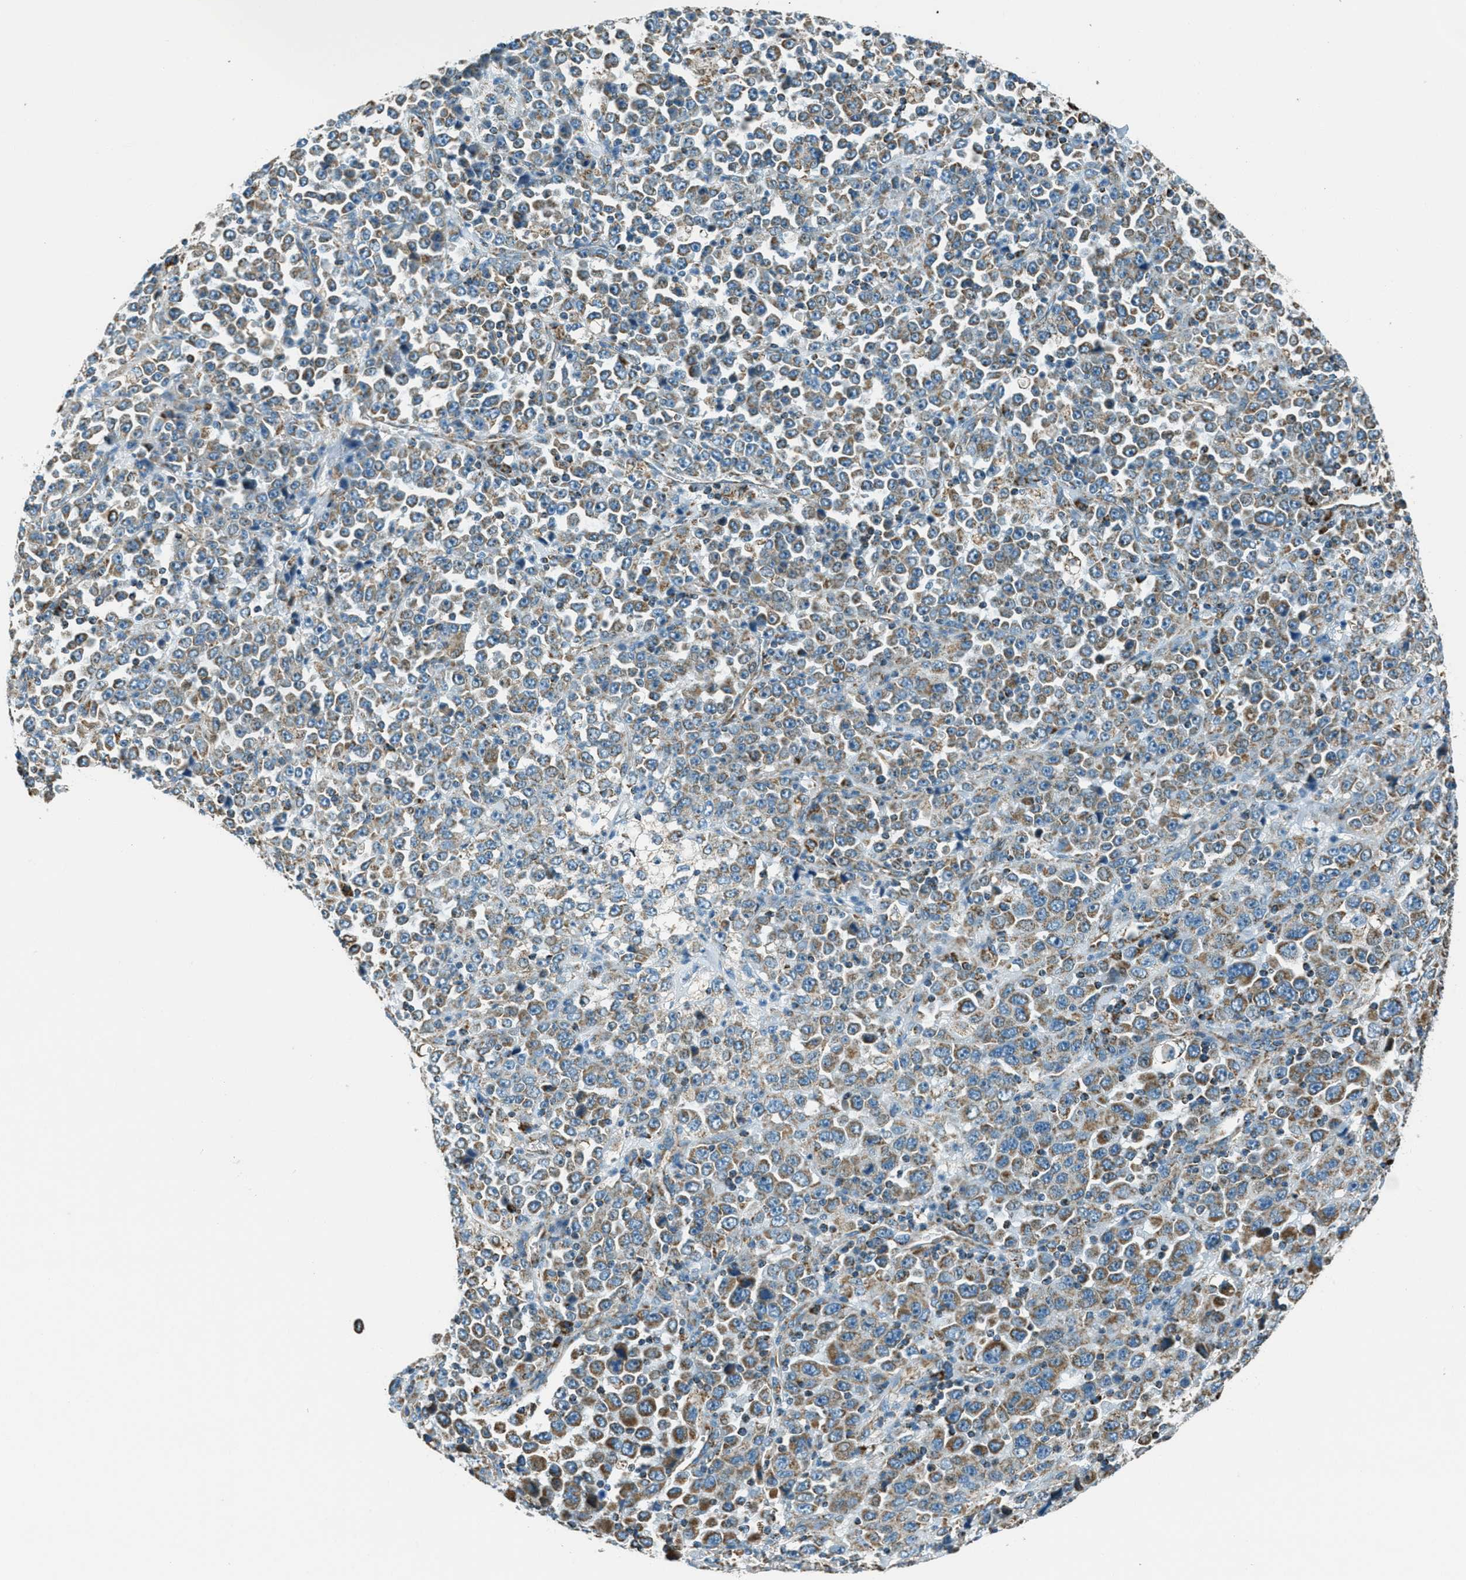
{"staining": {"intensity": "moderate", "quantity": ">75%", "location": "cytoplasmic/membranous"}, "tissue": "stomach cancer", "cell_type": "Tumor cells", "image_type": "cancer", "snomed": [{"axis": "morphology", "description": "Normal tissue, NOS"}, {"axis": "morphology", "description": "Adenocarcinoma, NOS"}, {"axis": "topography", "description": "Stomach, upper"}, {"axis": "topography", "description": "Stomach"}], "caption": "Human stomach adenocarcinoma stained with a brown dye reveals moderate cytoplasmic/membranous positive positivity in approximately >75% of tumor cells.", "gene": "CHST15", "patient": {"sex": "male", "age": 59}}